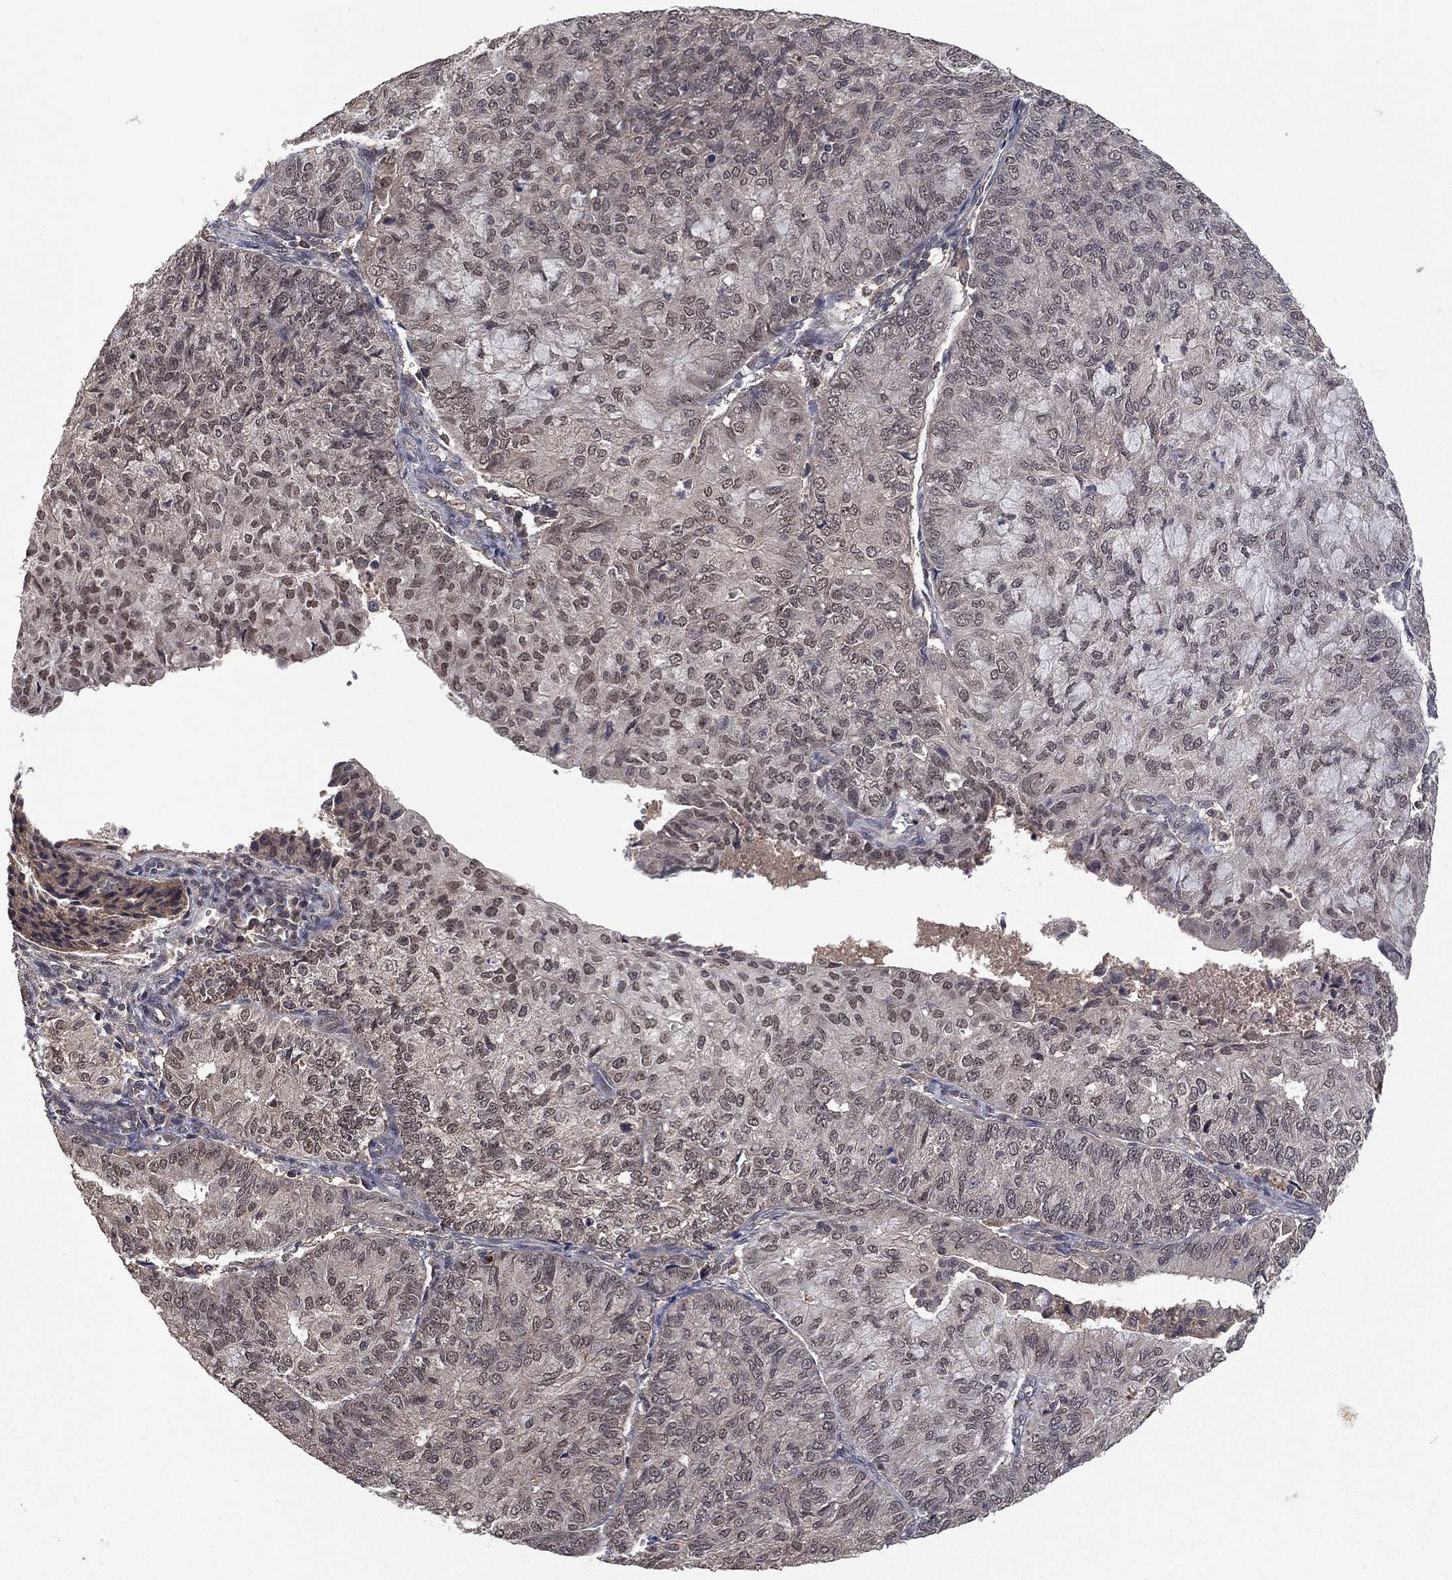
{"staining": {"intensity": "negative", "quantity": "none", "location": "none"}, "tissue": "endometrial cancer", "cell_type": "Tumor cells", "image_type": "cancer", "snomed": [{"axis": "morphology", "description": "Adenocarcinoma, NOS"}, {"axis": "topography", "description": "Endometrium"}], "caption": "Immunohistochemical staining of endometrial adenocarcinoma demonstrates no significant positivity in tumor cells.", "gene": "NELFCD", "patient": {"sex": "female", "age": 82}}